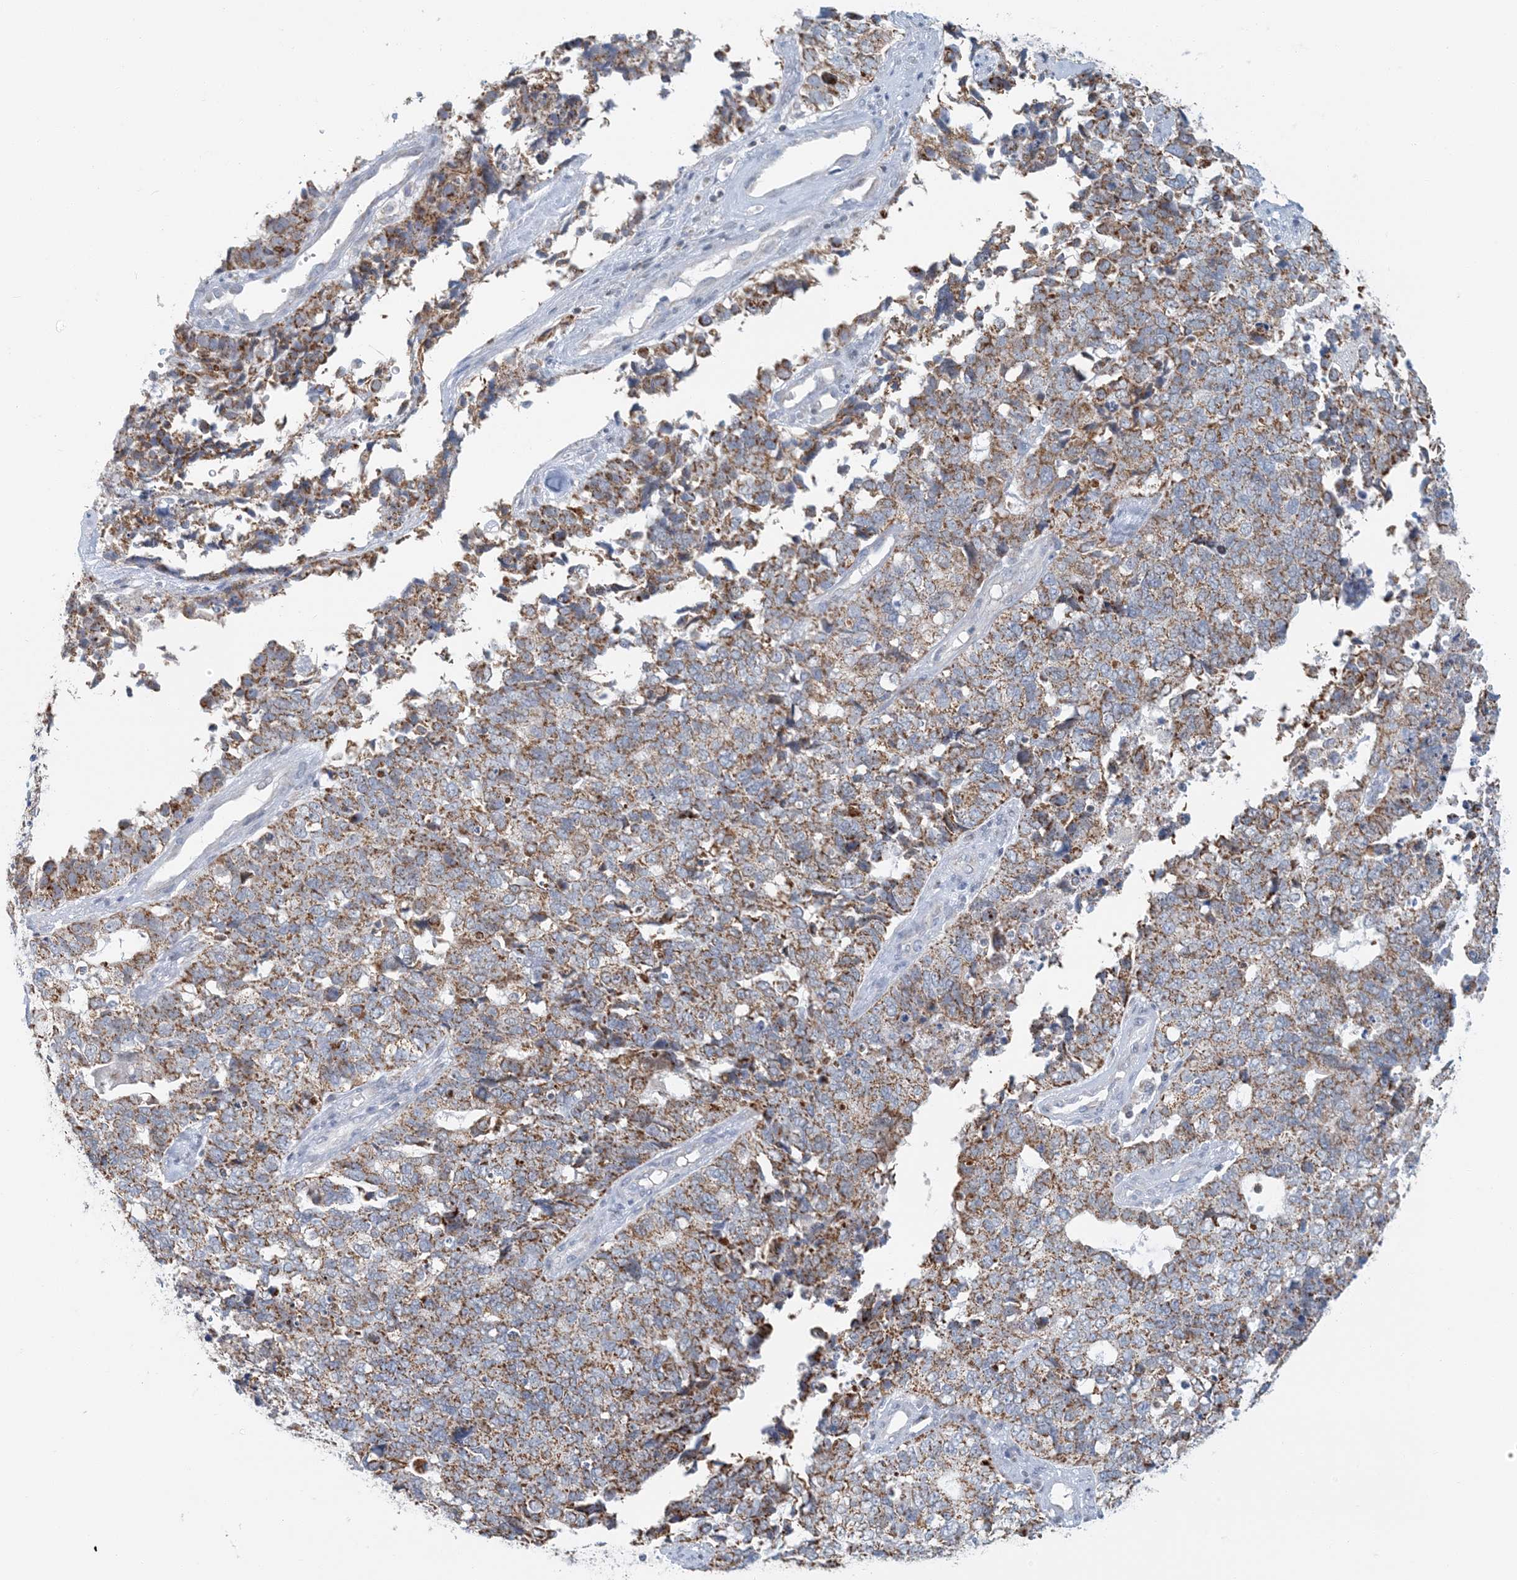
{"staining": {"intensity": "moderate", "quantity": ">75%", "location": "cytoplasmic/membranous"}, "tissue": "cervical cancer", "cell_type": "Tumor cells", "image_type": "cancer", "snomed": [{"axis": "morphology", "description": "Squamous cell carcinoma, NOS"}, {"axis": "topography", "description": "Cervix"}], "caption": "Protein expression analysis of cervical cancer (squamous cell carcinoma) displays moderate cytoplasmic/membranous expression in approximately >75% of tumor cells.", "gene": "BDH1", "patient": {"sex": "female", "age": 63}}